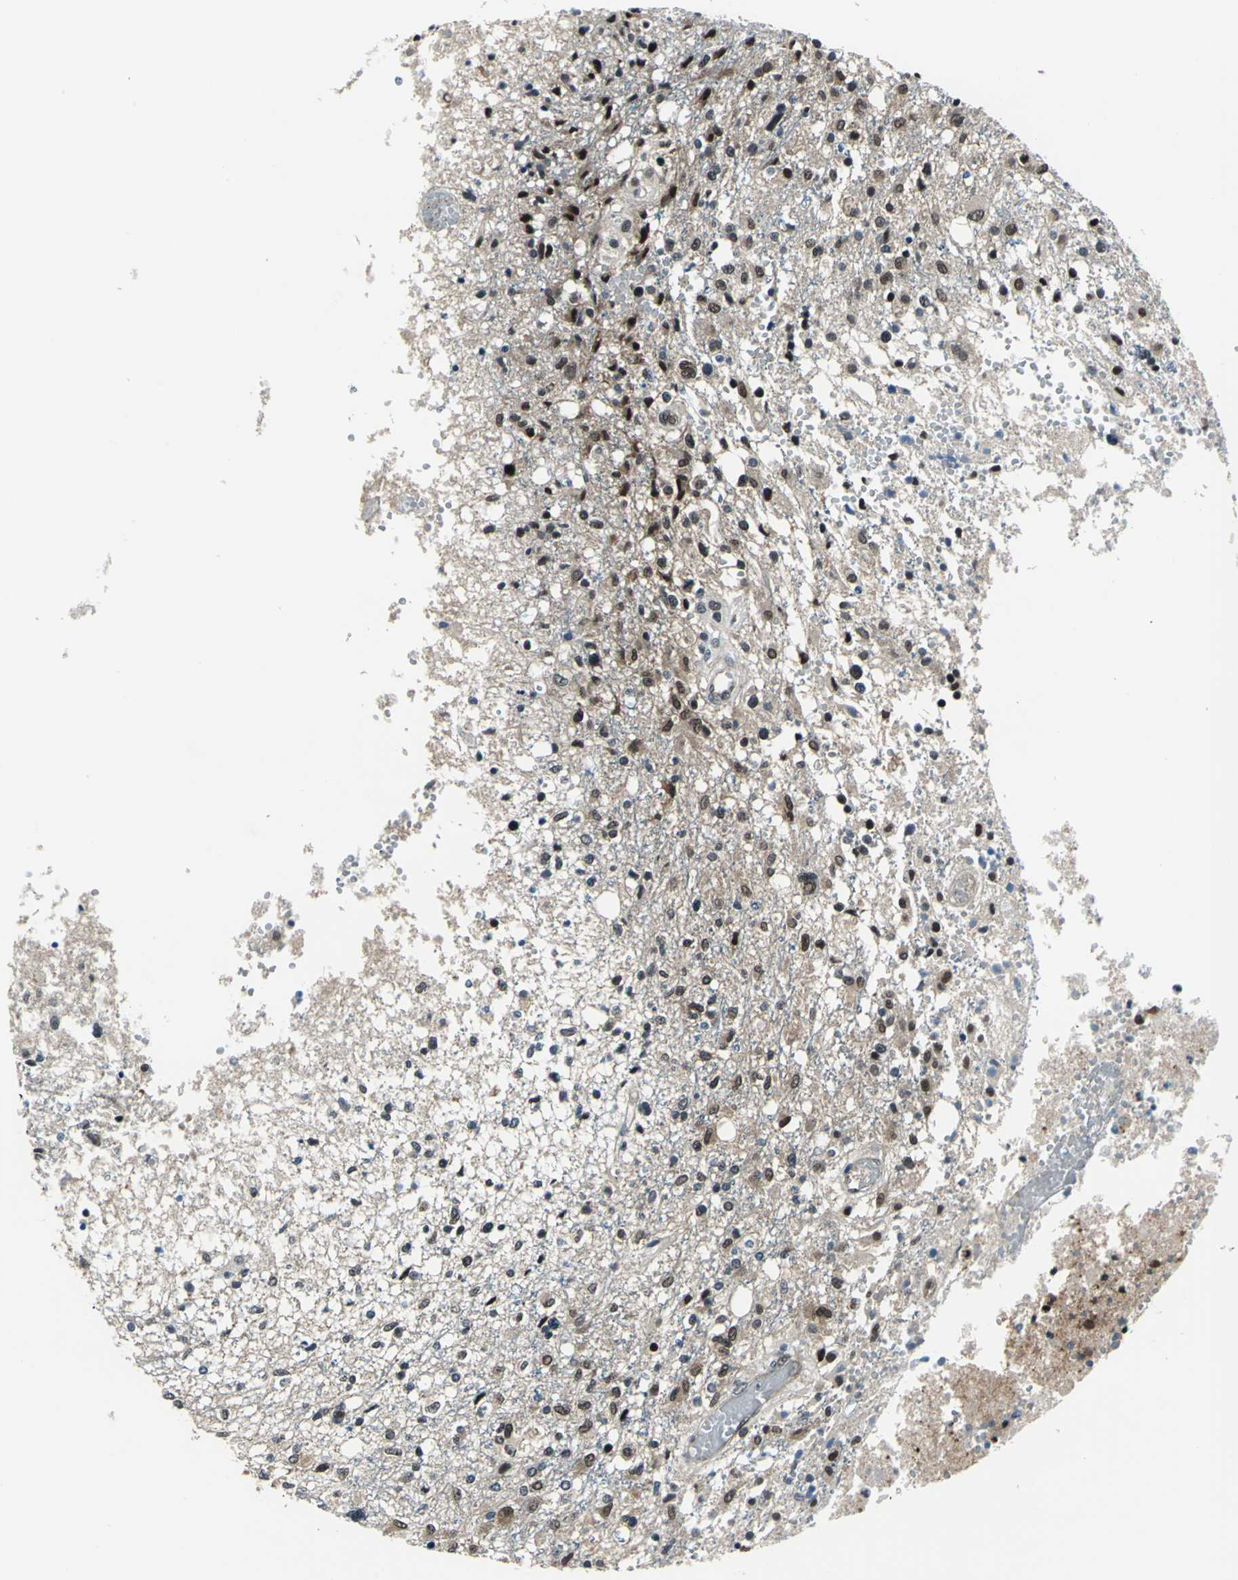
{"staining": {"intensity": "moderate", "quantity": "25%-75%", "location": "cytoplasmic/membranous,nuclear"}, "tissue": "glioma", "cell_type": "Tumor cells", "image_type": "cancer", "snomed": [{"axis": "morphology", "description": "Glioma, malignant, High grade"}, {"axis": "topography", "description": "Cerebral cortex"}], "caption": "A brown stain shows moderate cytoplasmic/membranous and nuclear positivity of a protein in high-grade glioma (malignant) tumor cells. Ihc stains the protein of interest in brown and the nuclei are stained blue.", "gene": "POLR3K", "patient": {"sex": "male", "age": 76}}